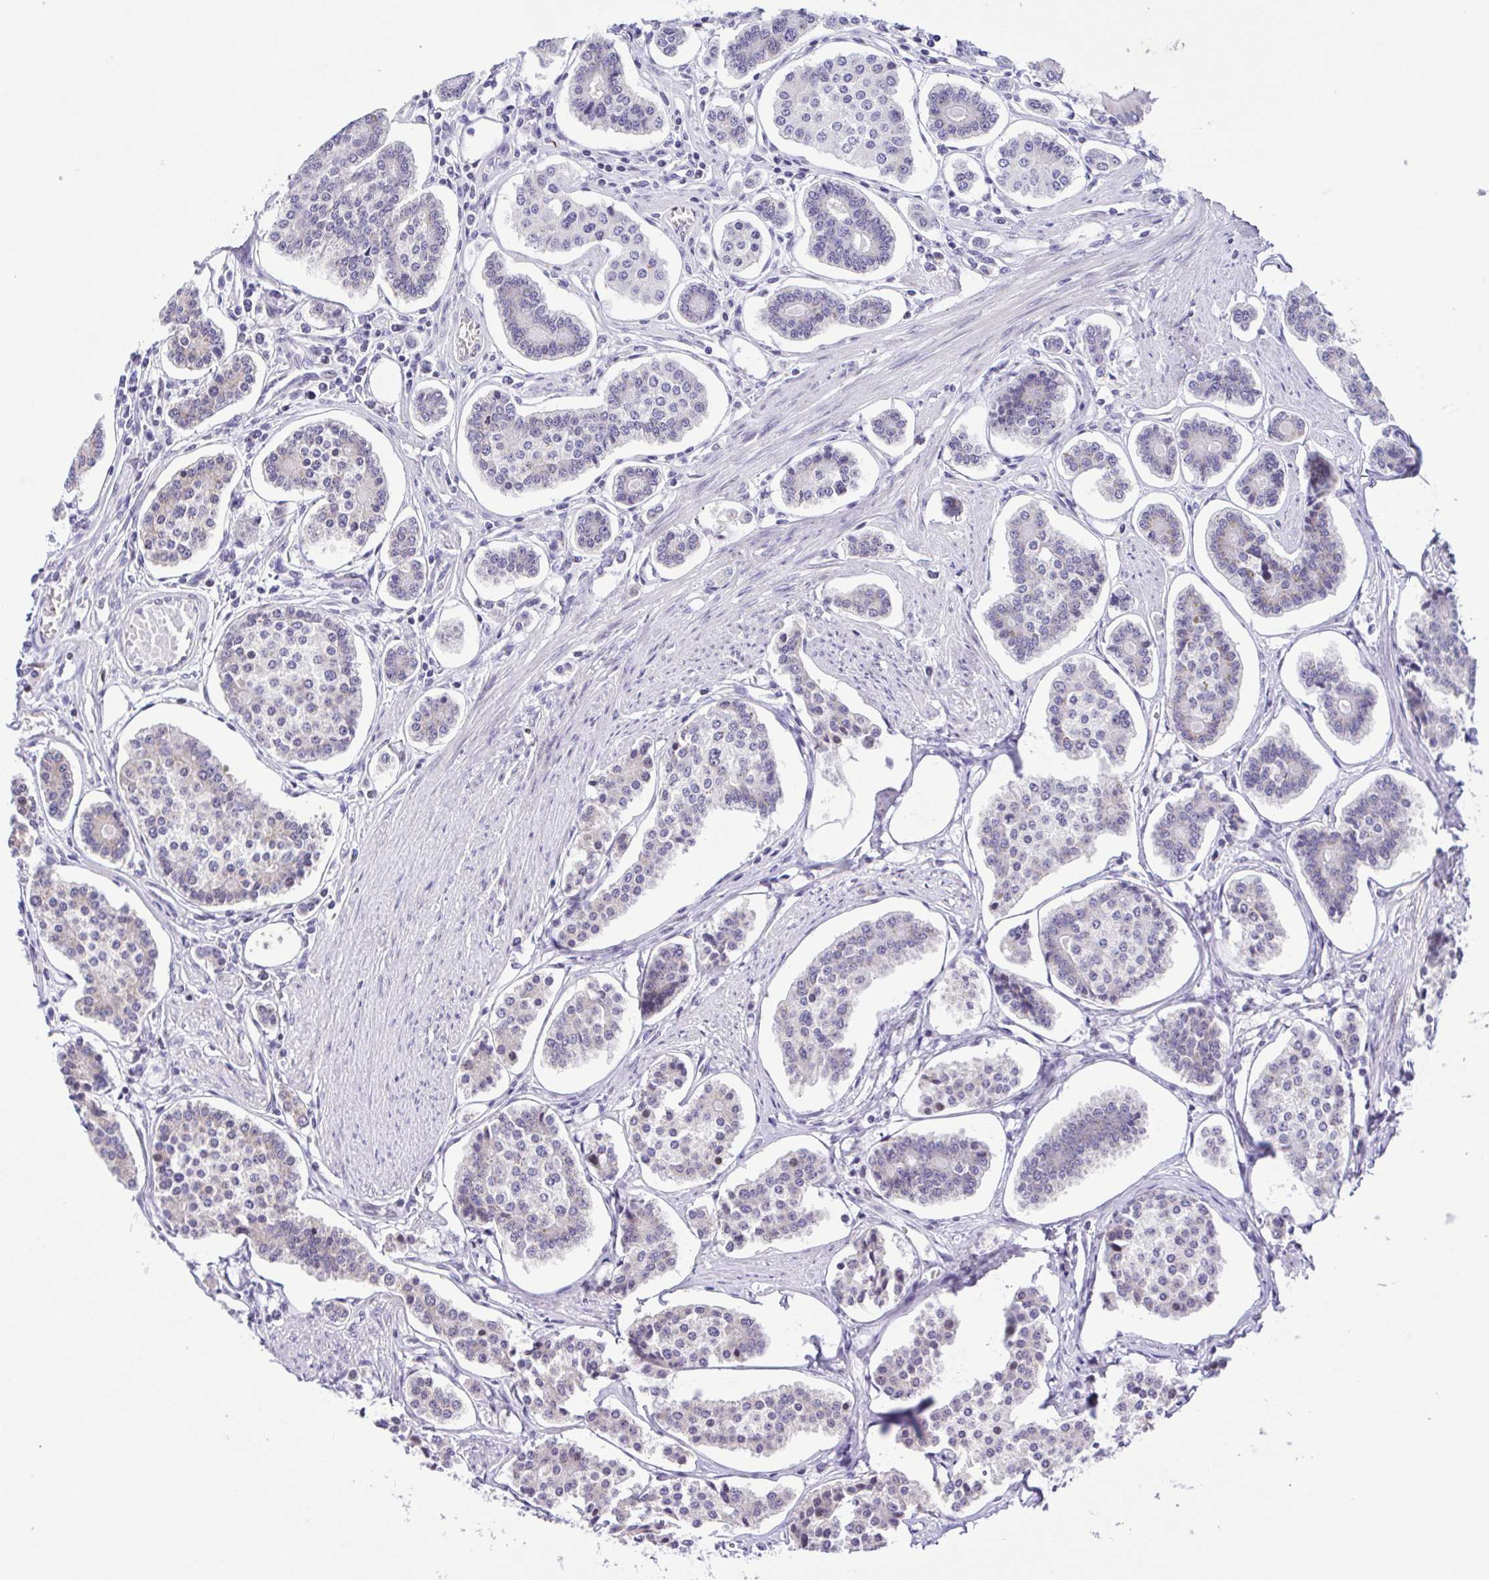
{"staining": {"intensity": "negative", "quantity": "none", "location": "none"}, "tissue": "carcinoid", "cell_type": "Tumor cells", "image_type": "cancer", "snomed": [{"axis": "morphology", "description": "Carcinoid, malignant, NOS"}, {"axis": "topography", "description": "Small intestine"}], "caption": "The IHC histopathology image has no significant staining in tumor cells of carcinoid tissue.", "gene": "TGM3", "patient": {"sex": "female", "age": 65}}